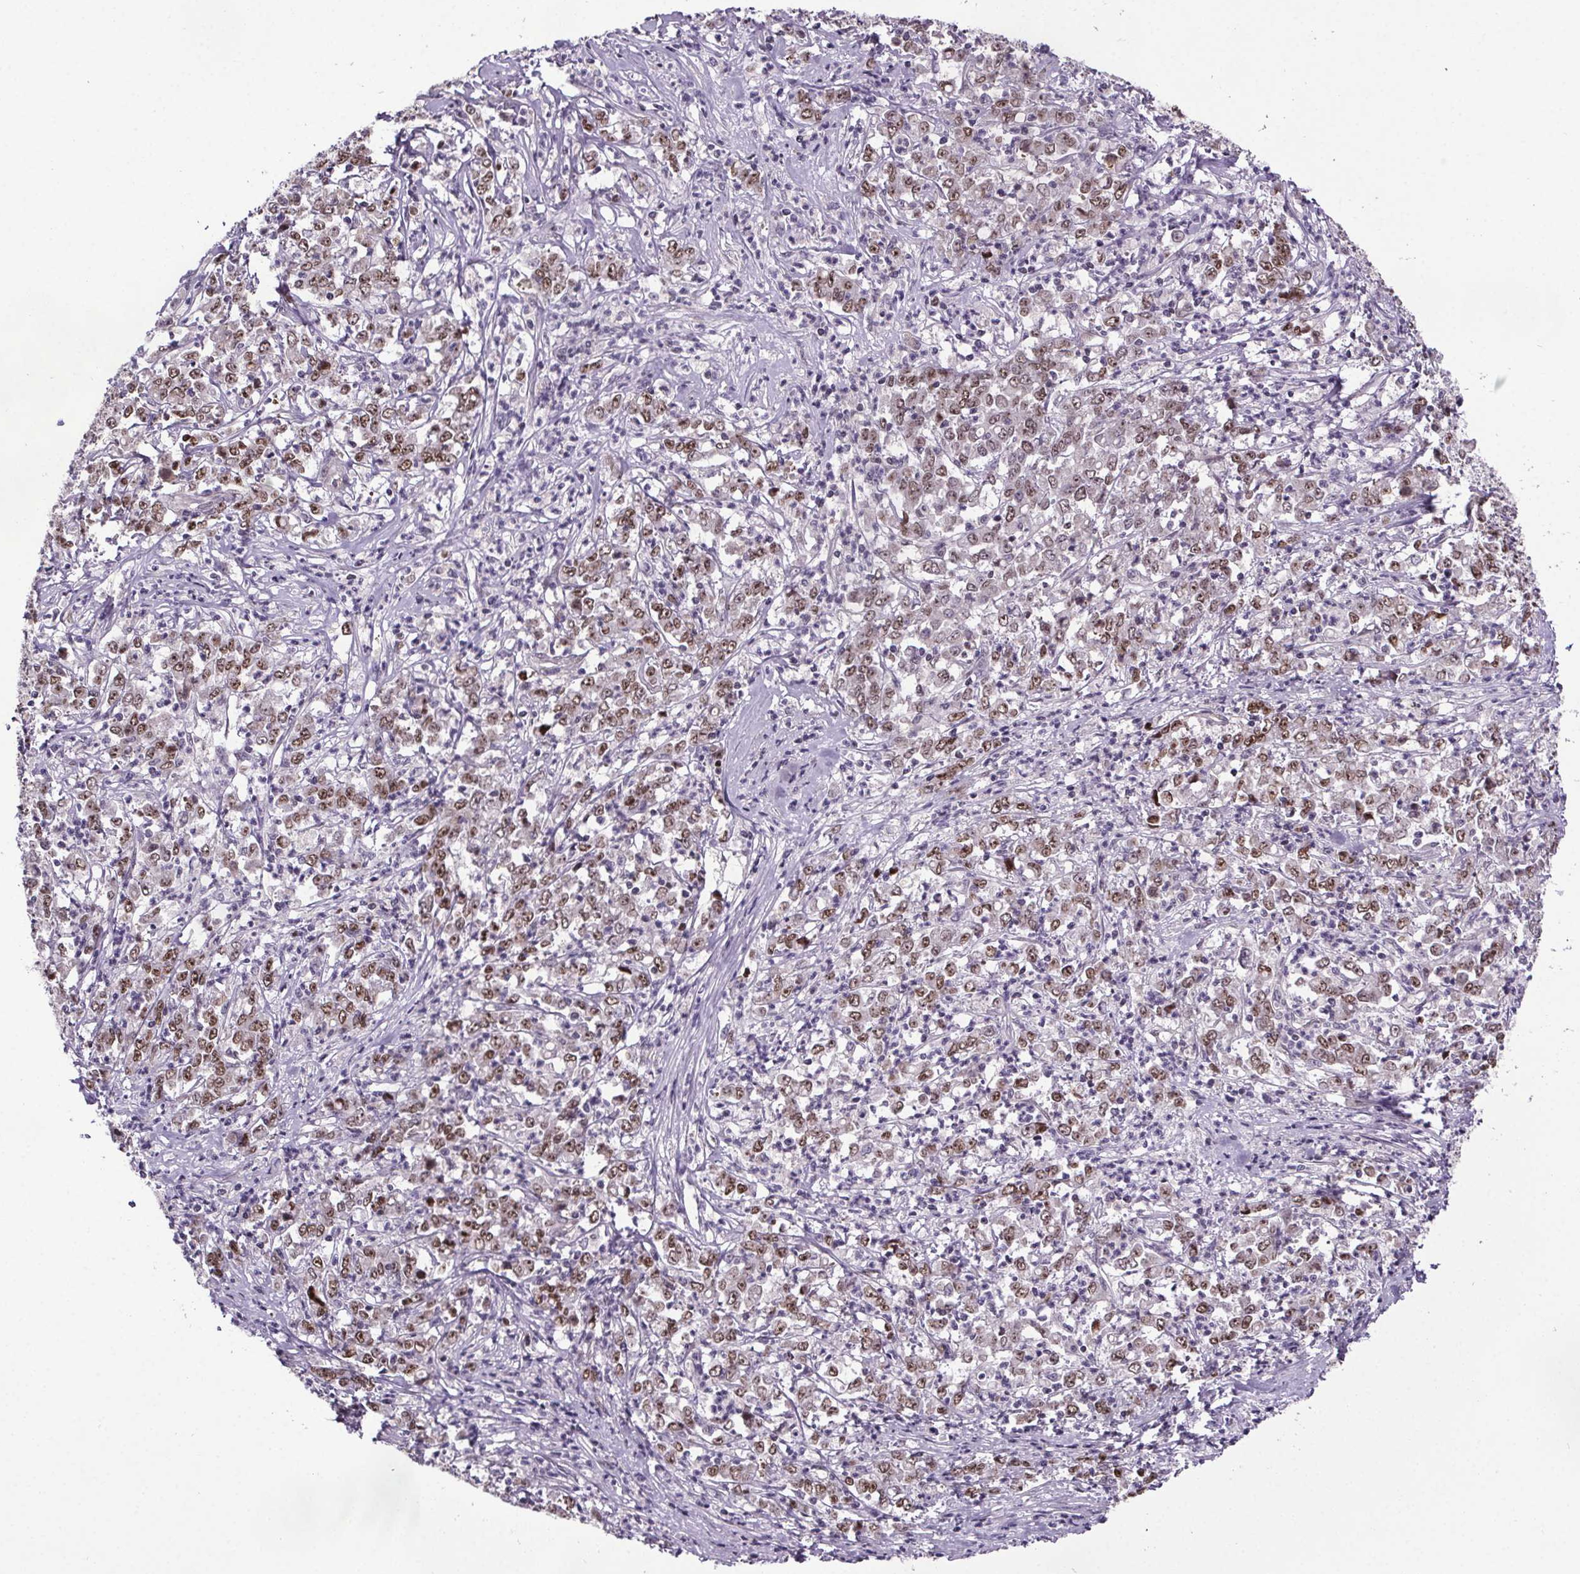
{"staining": {"intensity": "moderate", "quantity": ">75%", "location": "nuclear"}, "tissue": "stomach cancer", "cell_type": "Tumor cells", "image_type": "cancer", "snomed": [{"axis": "morphology", "description": "Adenocarcinoma, NOS"}, {"axis": "topography", "description": "Stomach, lower"}], "caption": "Human stomach adenocarcinoma stained with a brown dye demonstrates moderate nuclear positive positivity in about >75% of tumor cells.", "gene": "ATMIN", "patient": {"sex": "female", "age": 71}}